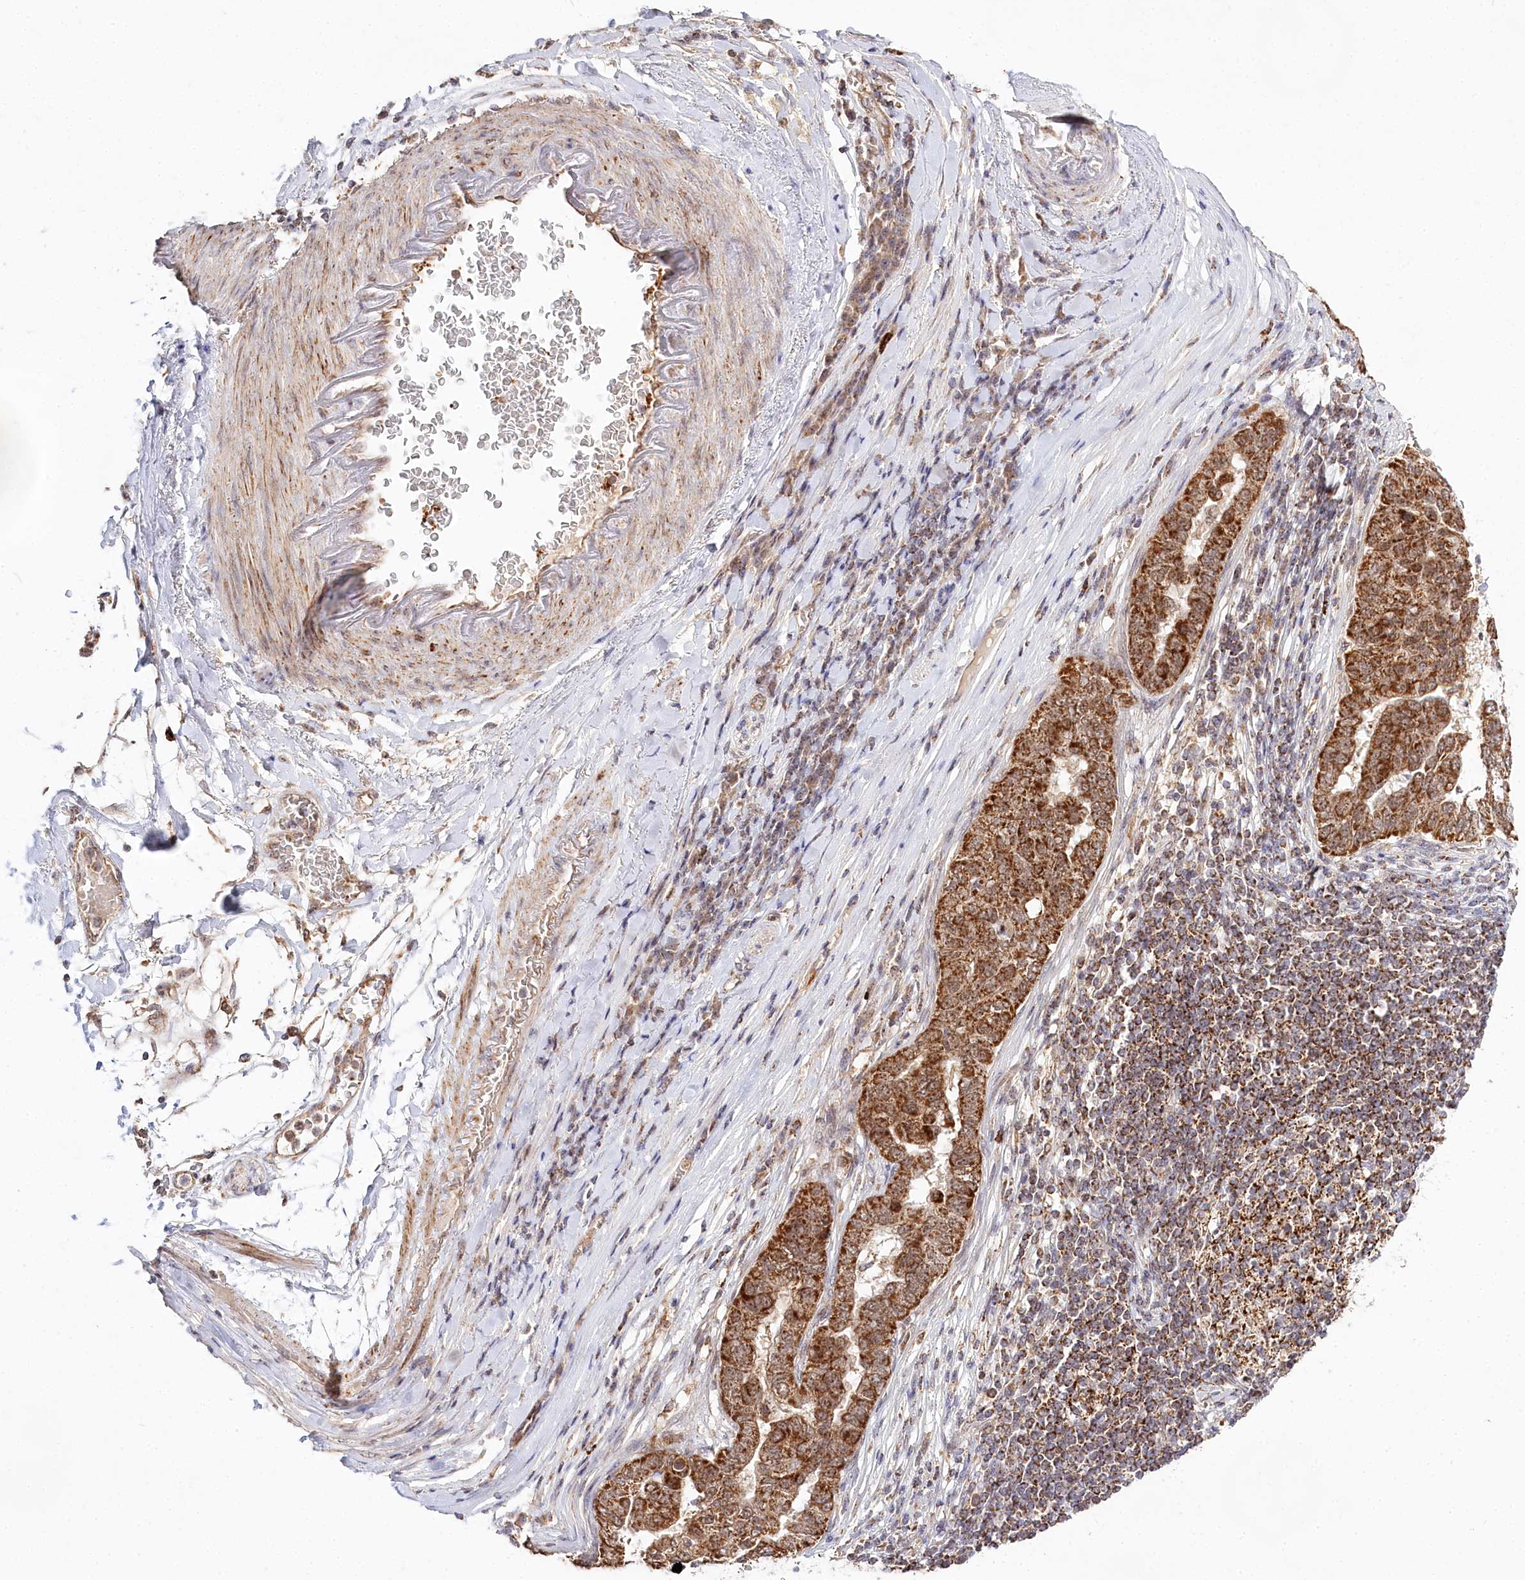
{"staining": {"intensity": "strong", "quantity": ">75%", "location": "cytoplasmic/membranous"}, "tissue": "pancreatic cancer", "cell_type": "Tumor cells", "image_type": "cancer", "snomed": [{"axis": "morphology", "description": "Adenocarcinoma, NOS"}, {"axis": "topography", "description": "Pancreas"}], "caption": "Immunohistochemistry (IHC) image of human pancreatic cancer stained for a protein (brown), which reveals high levels of strong cytoplasmic/membranous positivity in about >75% of tumor cells.", "gene": "RTN4IP1", "patient": {"sex": "female", "age": 61}}